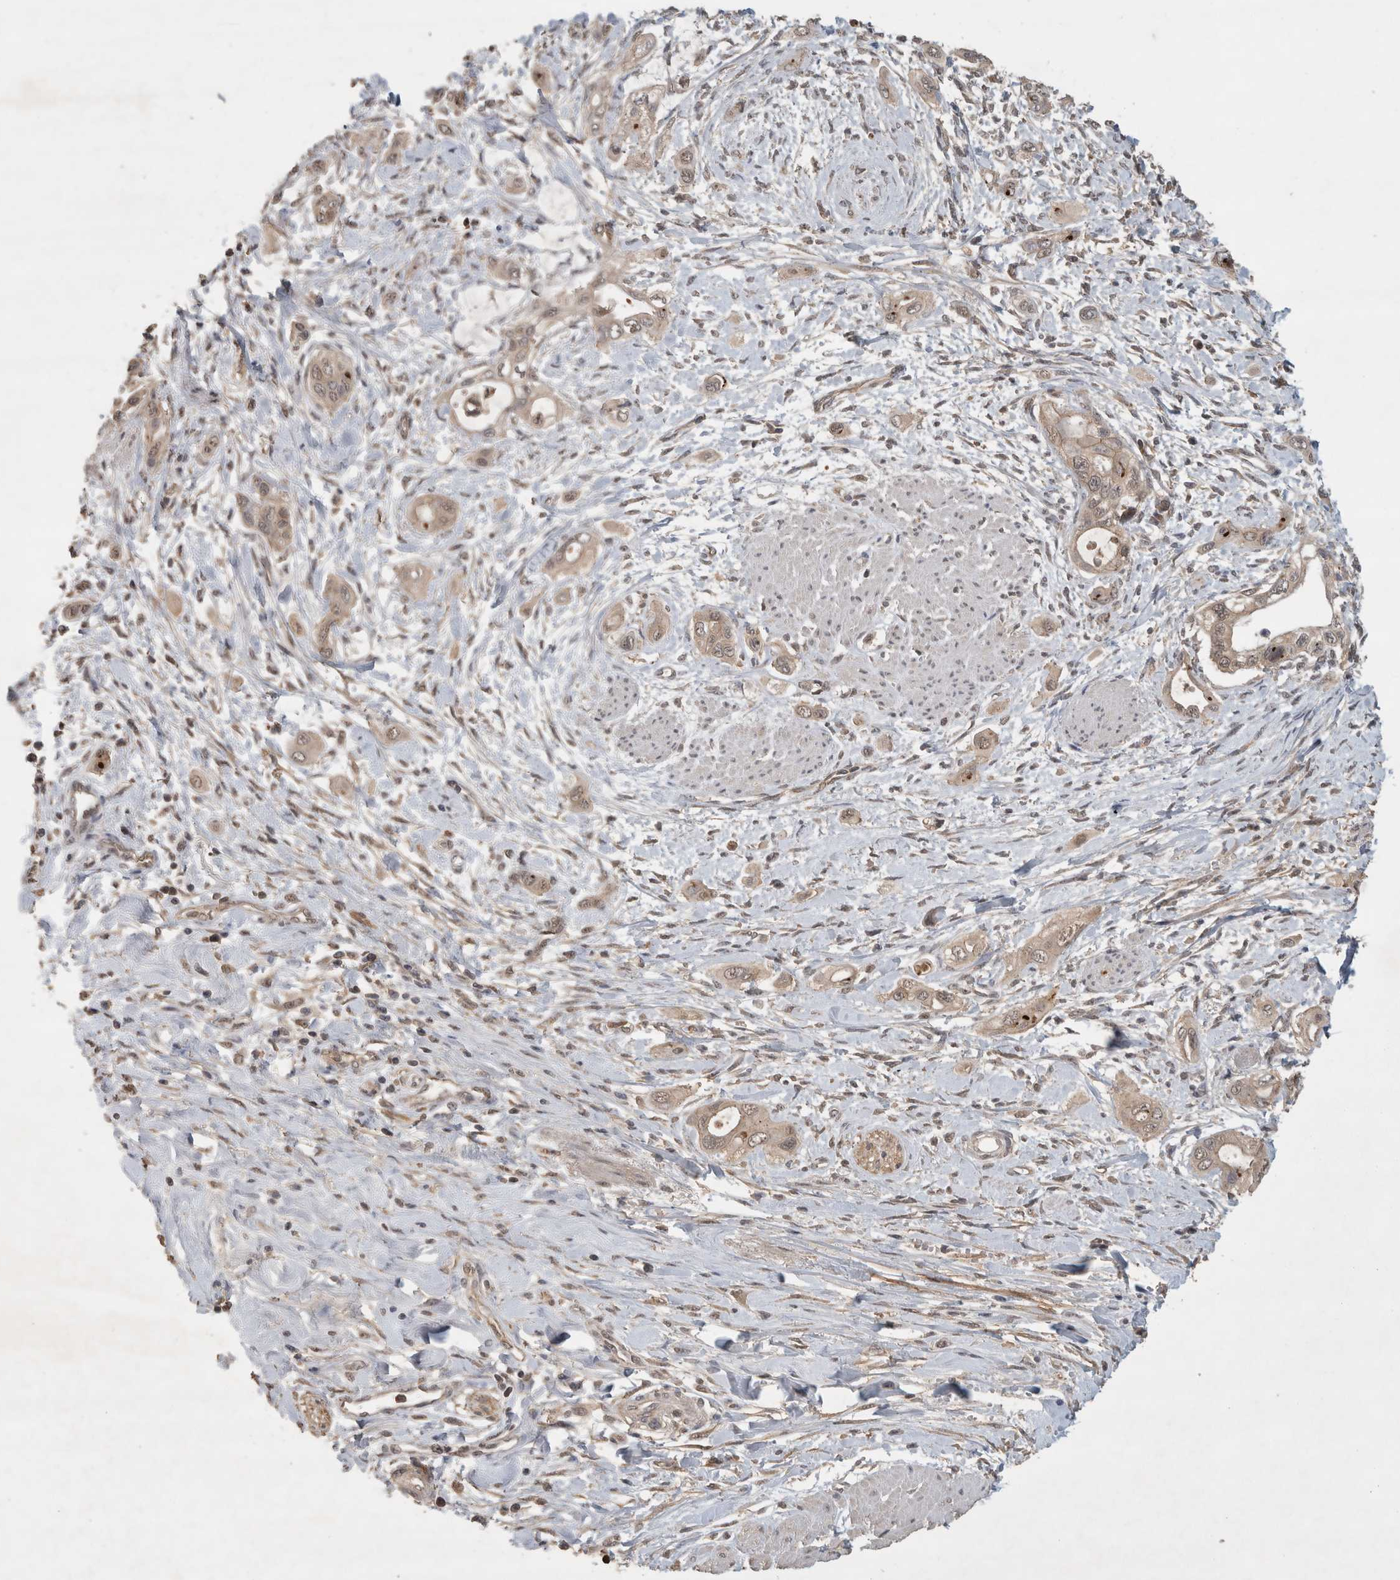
{"staining": {"intensity": "weak", "quantity": ">75%", "location": "cytoplasmic/membranous"}, "tissue": "pancreatic cancer", "cell_type": "Tumor cells", "image_type": "cancer", "snomed": [{"axis": "morphology", "description": "Adenocarcinoma, NOS"}, {"axis": "topography", "description": "Pancreas"}], "caption": "This is a histology image of immunohistochemistry (IHC) staining of adenocarcinoma (pancreatic), which shows weak positivity in the cytoplasmic/membranous of tumor cells.", "gene": "OTUD7B", "patient": {"sex": "male", "age": 59}}